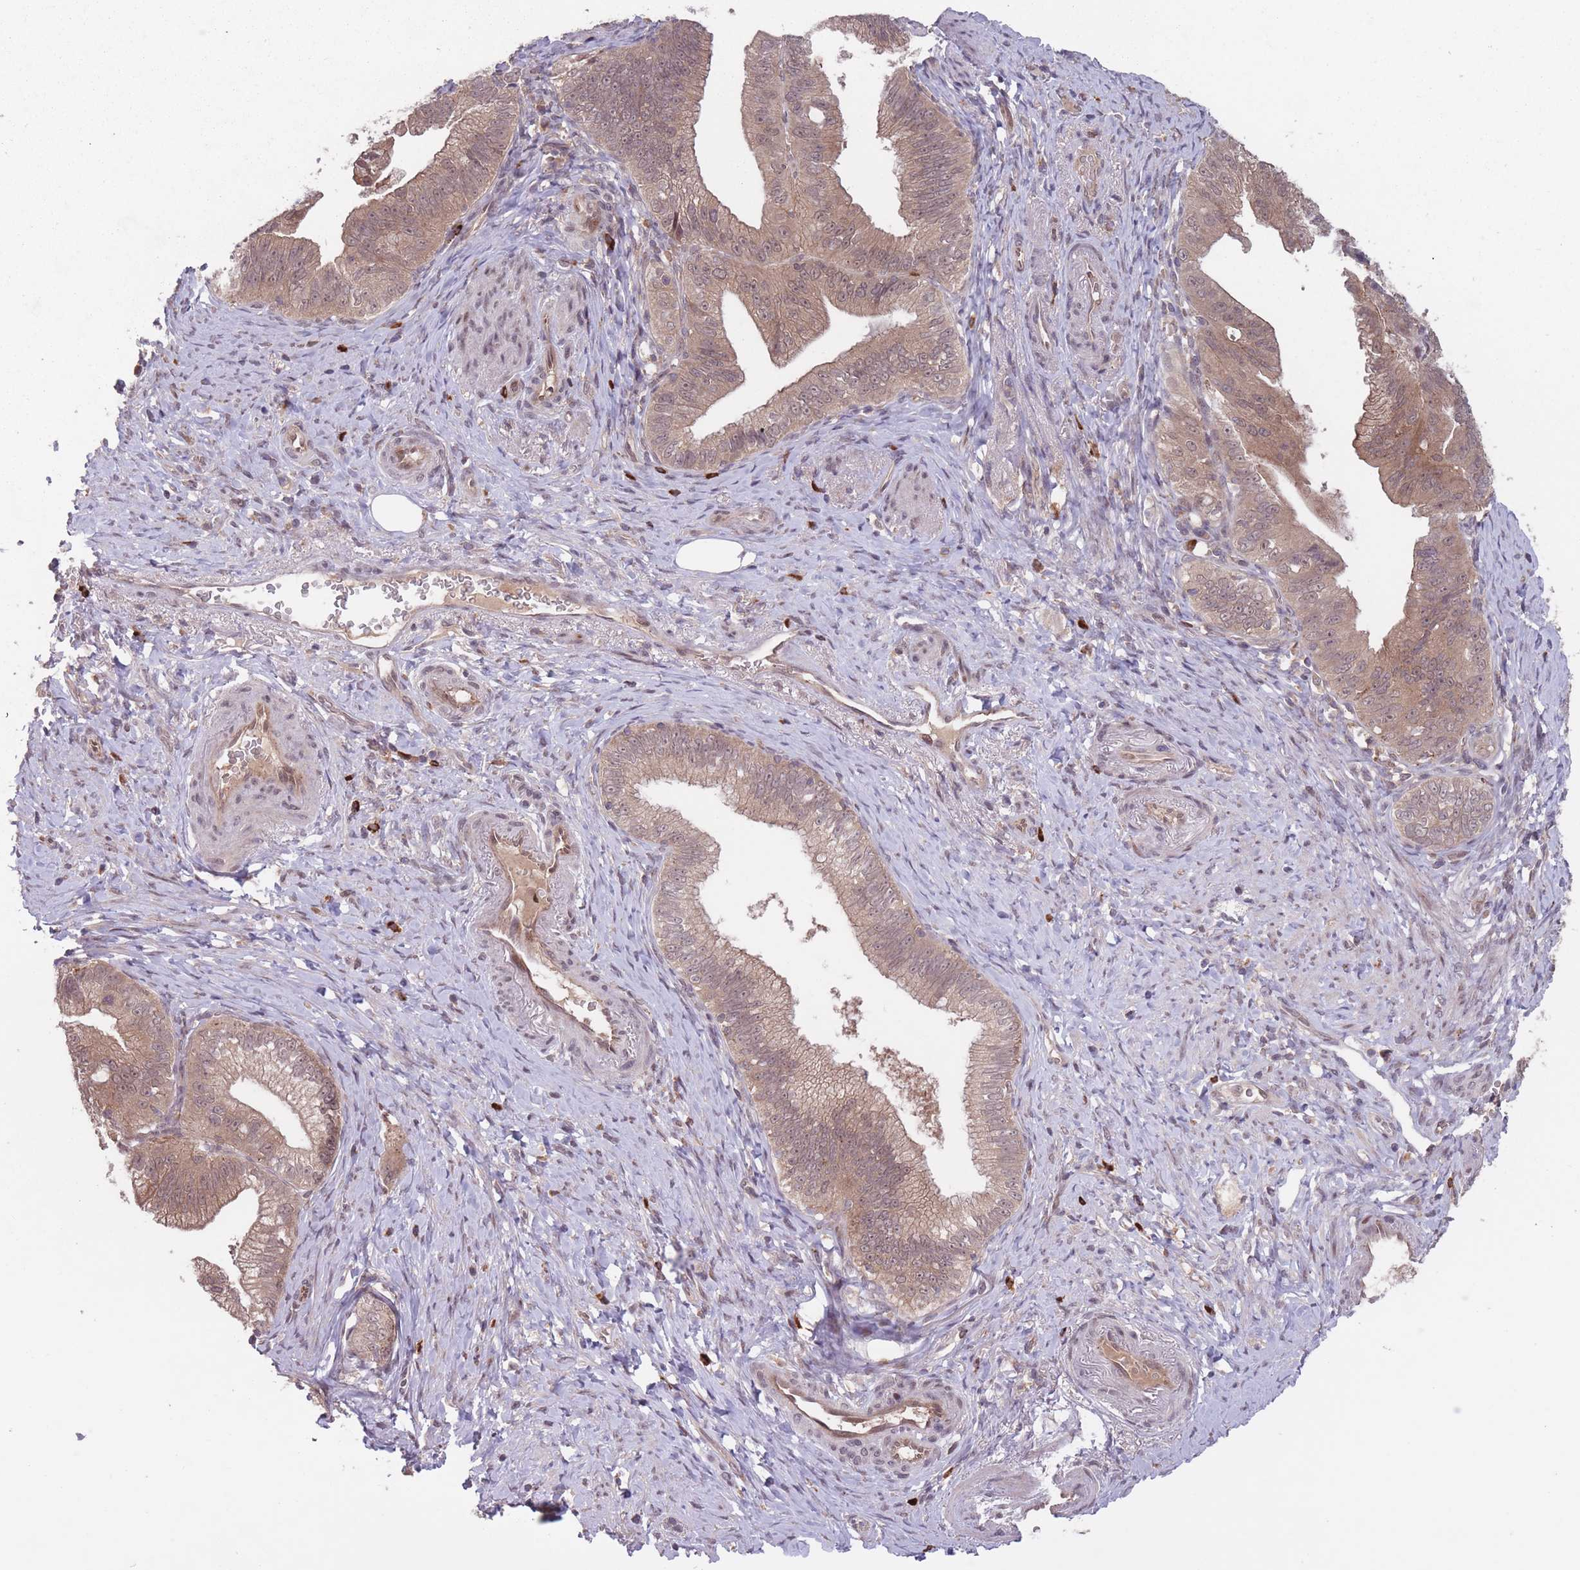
{"staining": {"intensity": "moderate", "quantity": ">75%", "location": "cytoplasmic/membranous,nuclear"}, "tissue": "pancreatic cancer", "cell_type": "Tumor cells", "image_type": "cancer", "snomed": [{"axis": "morphology", "description": "Adenocarcinoma, NOS"}, {"axis": "topography", "description": "Pancreas"}], "caption": "Protein expression analysis of pancreatic cancer demonstrates moderate cytoplasmic/membranous and nuclear positivity in about >75% of tumor cells.", "gene": "SECTM1", "patient": {"sex": "male", "age": 70}}